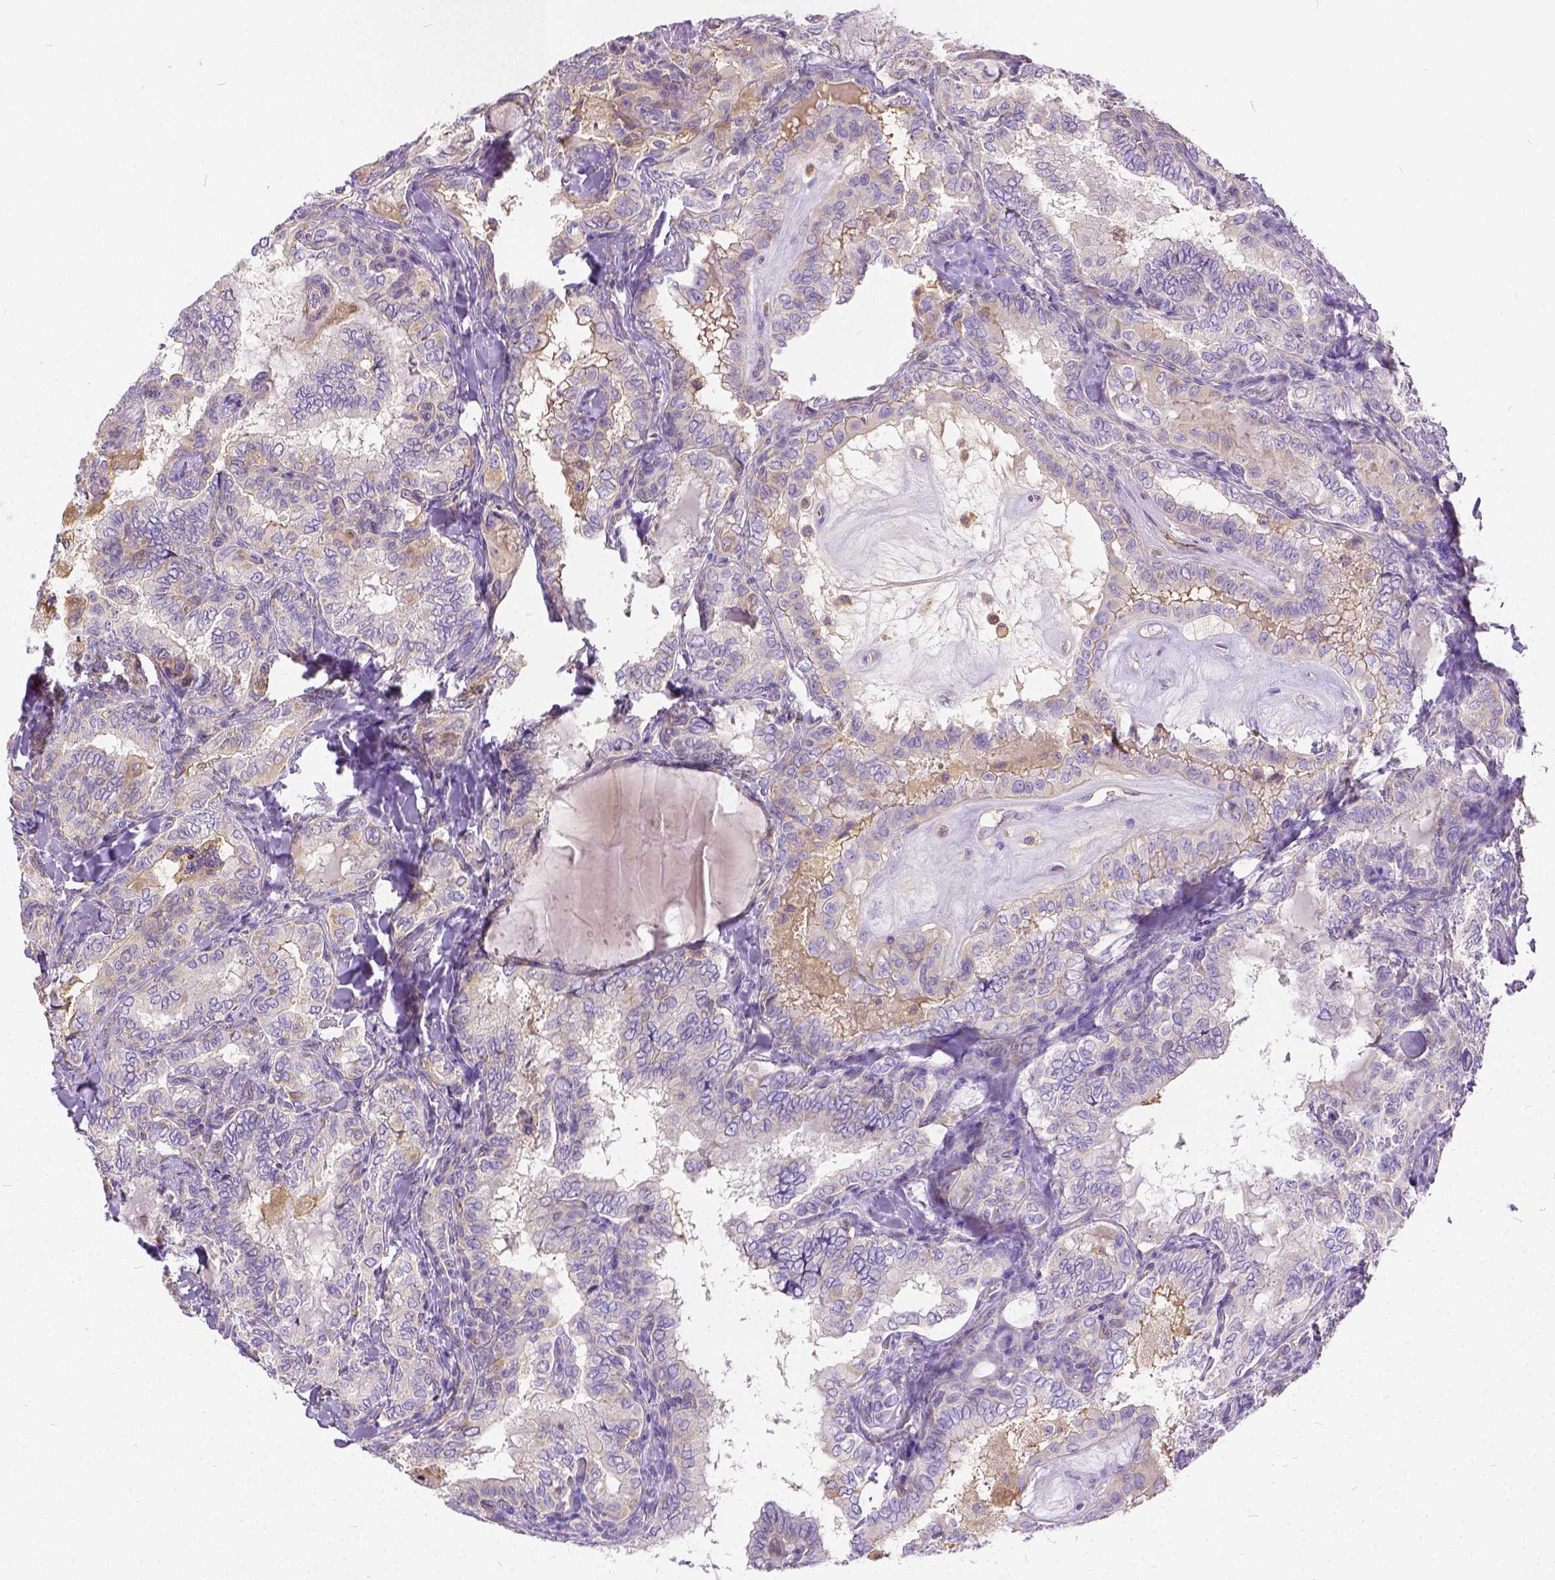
{"staining": {"intensity": "negative", "quantity": "none", "location": "none"}, "tissue": "thyroid cancer", "cell_type": "Tumor cells", "image_type": "cancer", "snomed": [{"axis": "morphology", "description": "Papillary adenocarcinoma, NOS"}, {"axis": "topography", "description": "Thyroid gland"}], "caption": "Immunohistochemistry photomicrograph of neoplastic tissue: thyroid cancer (papillary adenocarcinoma) stained with DAB (3,3'-diaminobenzidine) displays no significant protein positivity in tumor cells. Nuclei are stained in blue.", "gene": "CADM4", "patient": {"sex": "female", "age": 75}}